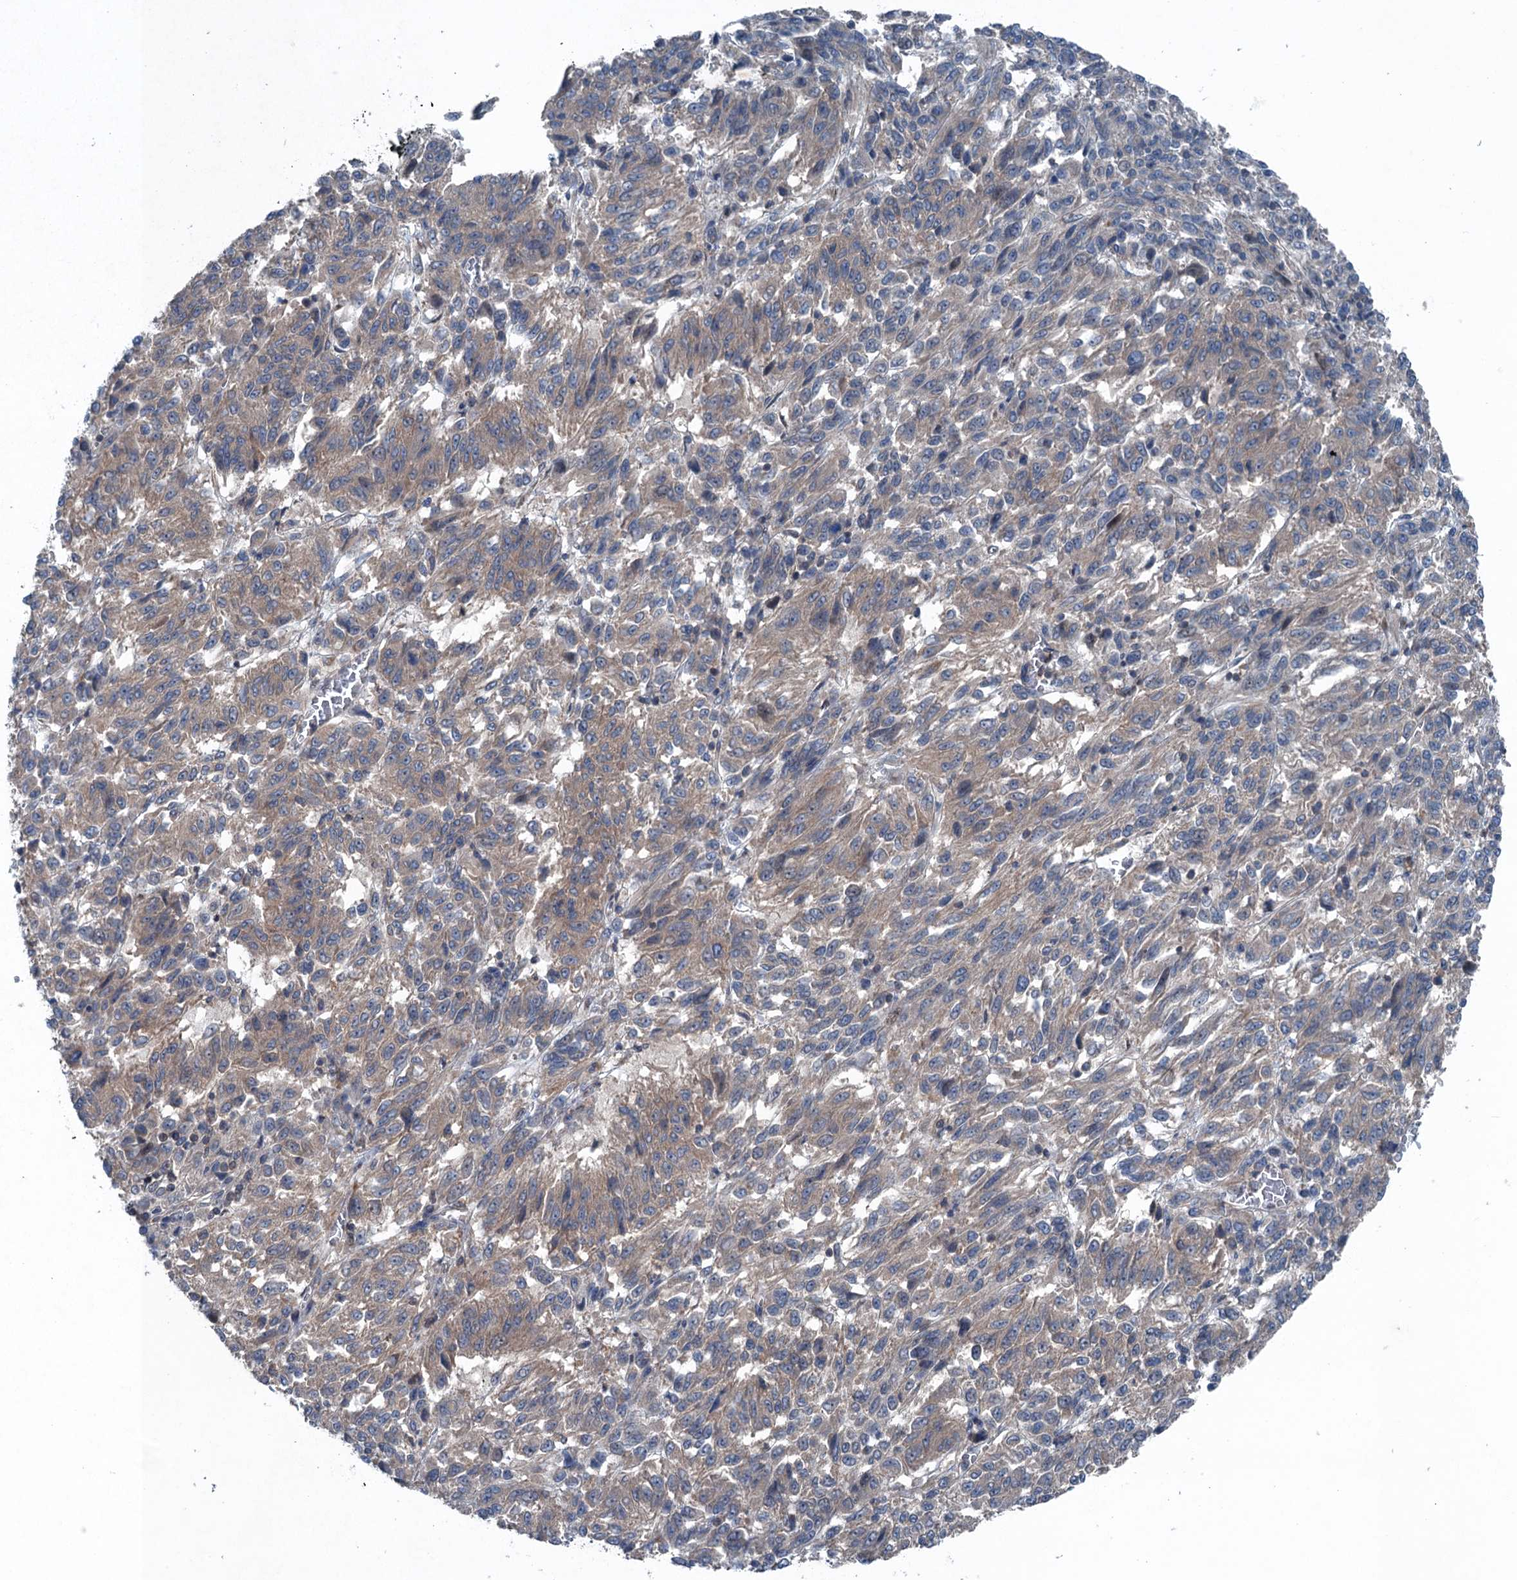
{"staining": {"intensity": "weak", "quantity": "25%-75%", "location": "cytoplasmic/membranous"}, "tissue": "melanoma", "cell_type": "Tumor cells", "image_type": "cancer", "snomed": [{"axis": "morphology", "description": "Malignant melanoma, Metastatic site"}, {"axis": "topography", "description": "Lung"}], "caption": "Immunohistochemistry staining of melanoma, which demonstrates low levels of weak cytoplasmic/membranous expression in about 25%-75% of tumor cells indicating weak cytoplasmic/membranous protein positivity. The staining was performed using DAB (3,3'-diaminobenzidine) (brown) for protein detection and nuclei were counterstained in hematoxylin (blue).", "gene": "TRAPPC8", "patient": {"sex": "male", "age": 64}}